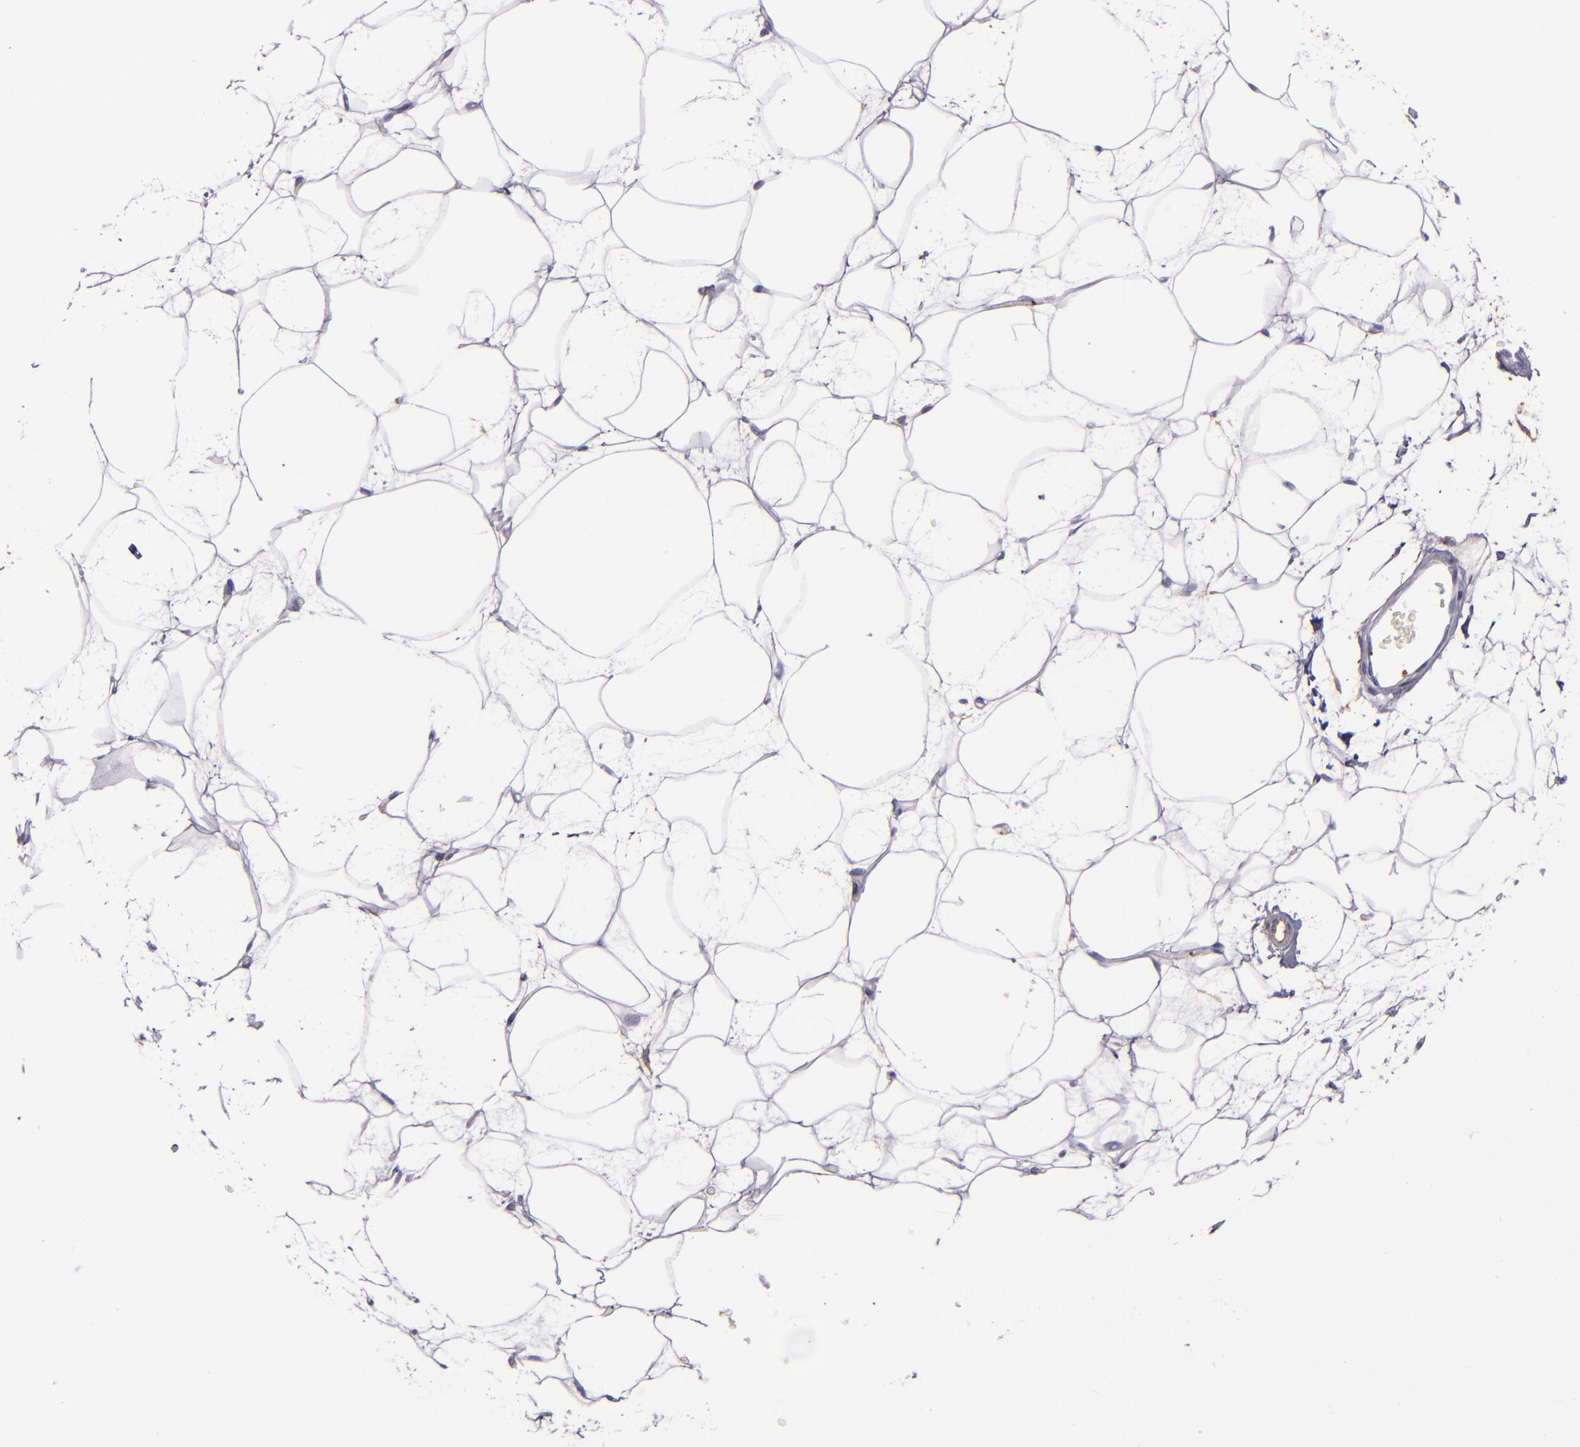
{"staining": {"intensity": "negative", "quantity": "none", "location": "none"}, "tissue": "breast", "cell_type": "Adipocytes", "image_type": "normal", "snomed": [{"axis": "morphology", "description": "Normal tissue, NOS"}, {"axis": "topography", "description": "Breast"}], "caption": "A high-resolution photomicrograph shows immunohistochemistry (IHC) staining of unremarkable breast, which shows no significant staining in adipocytes. (DAB (3,3'-diaminobenzidine) immunohistochemistry (IHC) with hematoxylin counter stain).", "gene": "CD9", "patient": {"sex": "female", "age": 23}}